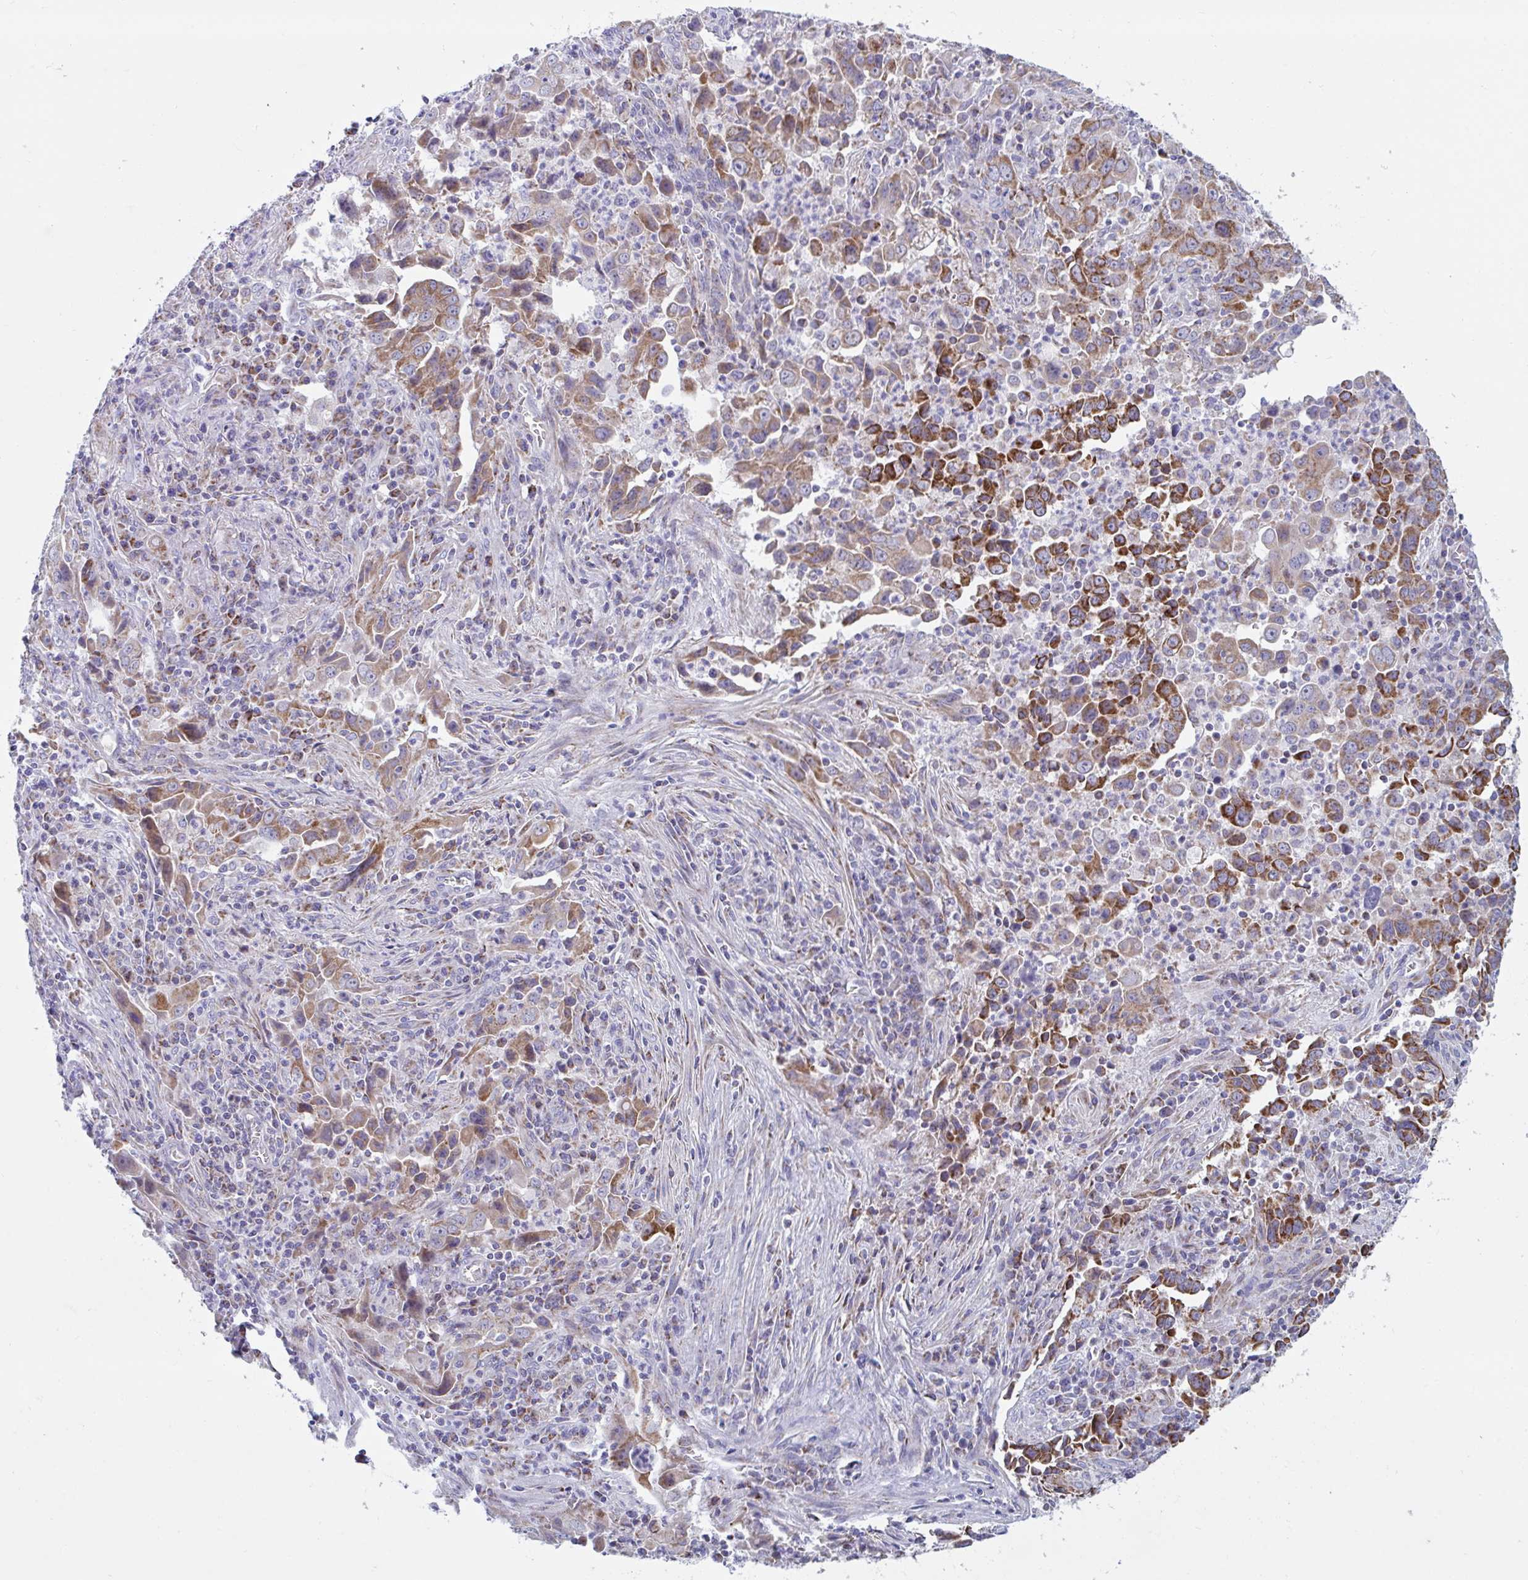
{"staining": {"intensity": "moderate", "quantity": ">75%", "location": "cytoplasmic/membranous"}, "tissue": "lung cancer", "cell_type": "Tumor cells", "image_type": "cancer", "snomed": [{"axis": "morphology", "description": "Adenocarcinoma, NOS"}, {"axis": "topography", "description": "Lung"}], "caption": "Immunohistochemical staining of adenocarcinoma (lung) shows medium levels of moderate cytoplasmic/membranous protein expression in approximately >75% of tumor cells.", "gene": "BCAT2", "patient": {"sex": "male", "age": 67}}